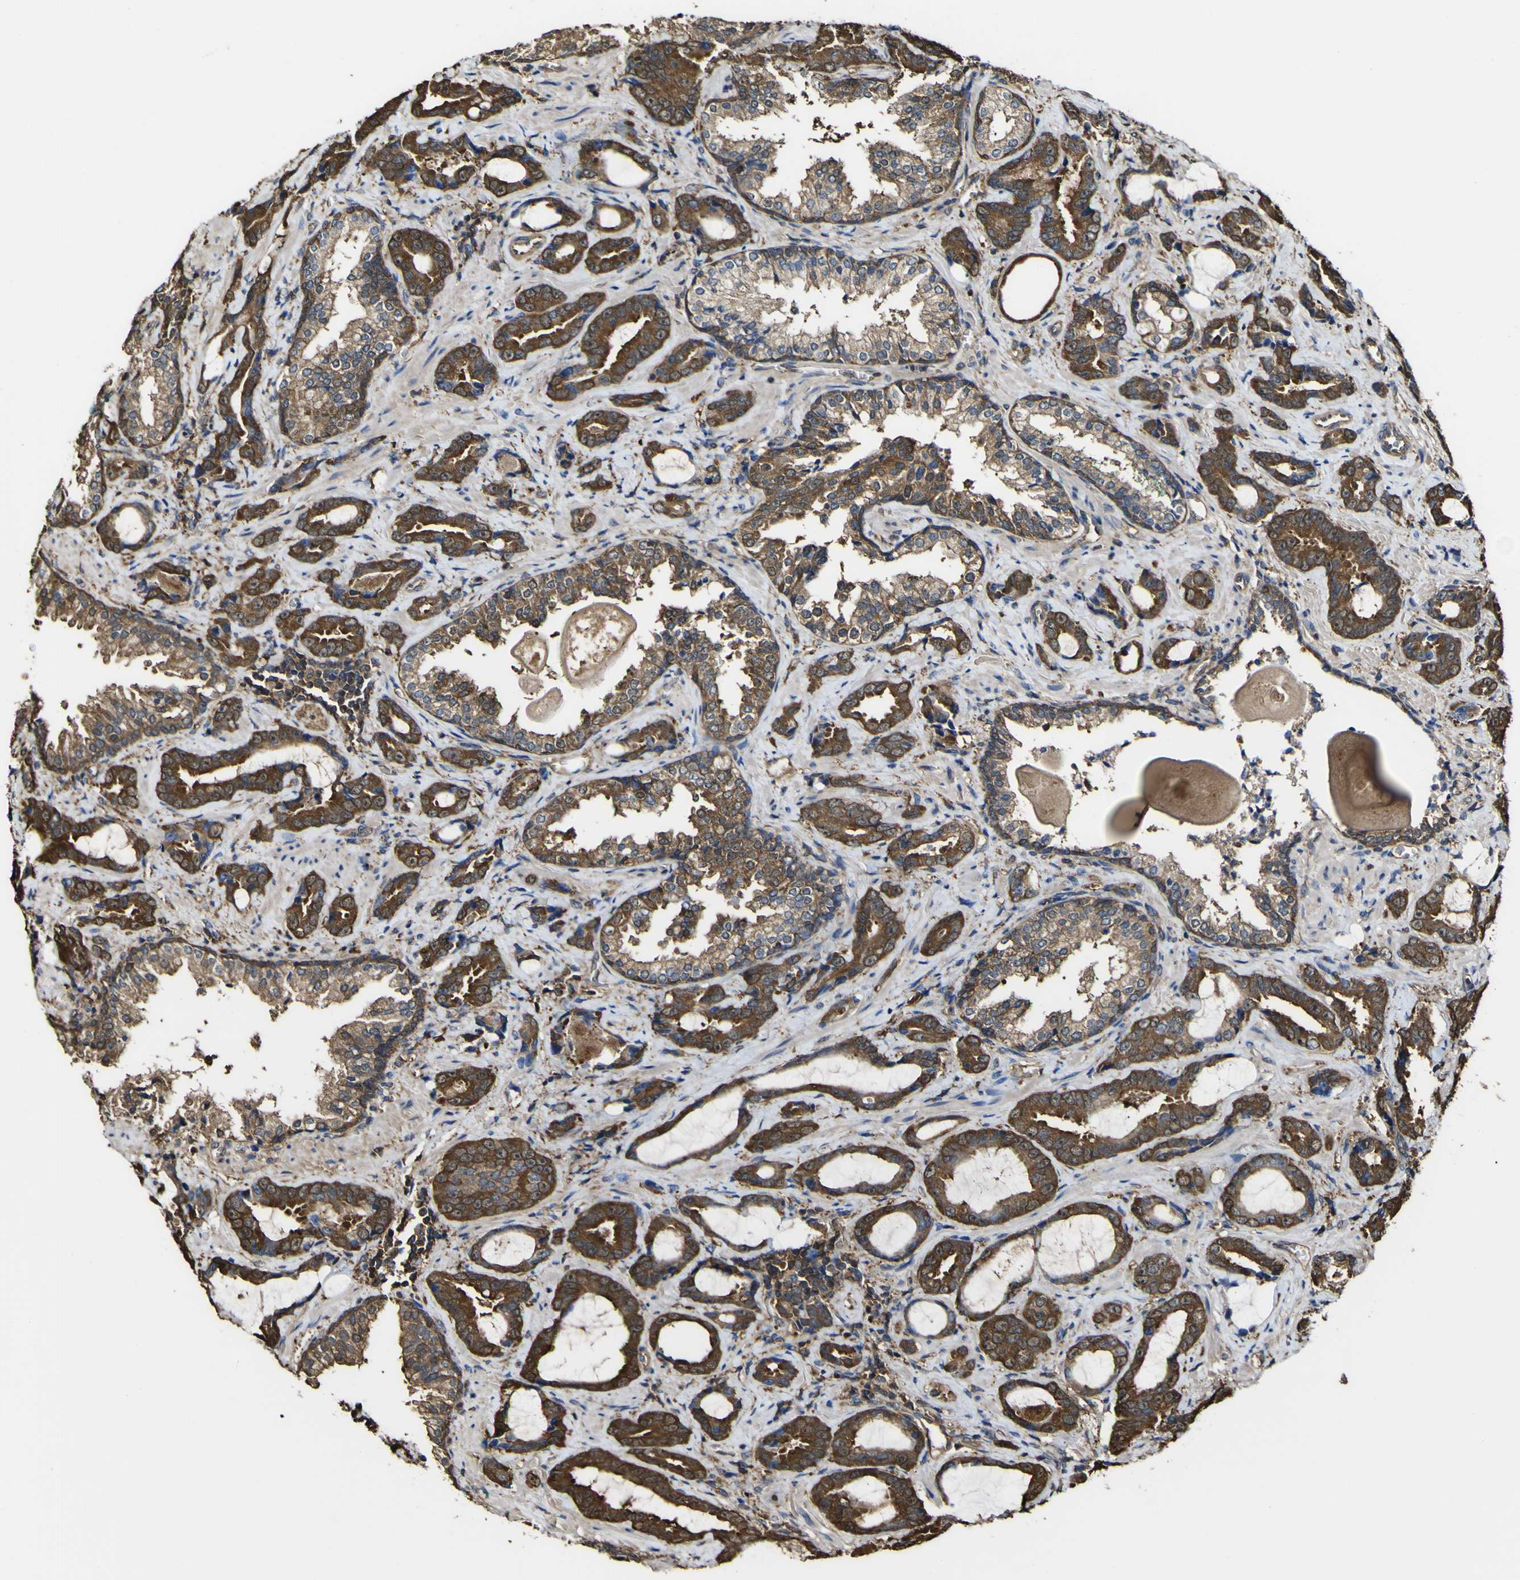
{"staining": {"intensity": "moderate", "quantity": ">75%", "location": "cytoplasmic/membranous"}, "tissue": "prostate cancer", "cell_type": "Tumor cells", "image_type": "cancer", "snomed": [{"axis": "morphology", "description": "Adenocarcinoma, Low grade"}, {"axis": "topography", "description": "Prostate"}], "caption": "A high-resolution histopathology image shows immunohistochemistry (IHC) staining of prostate cancer, which shows moderate cytoplasmic/membranous expression in about >75% of tumor cells.", "gene": "PTPRR", "patient": {"sex": "male", "age": 60}}